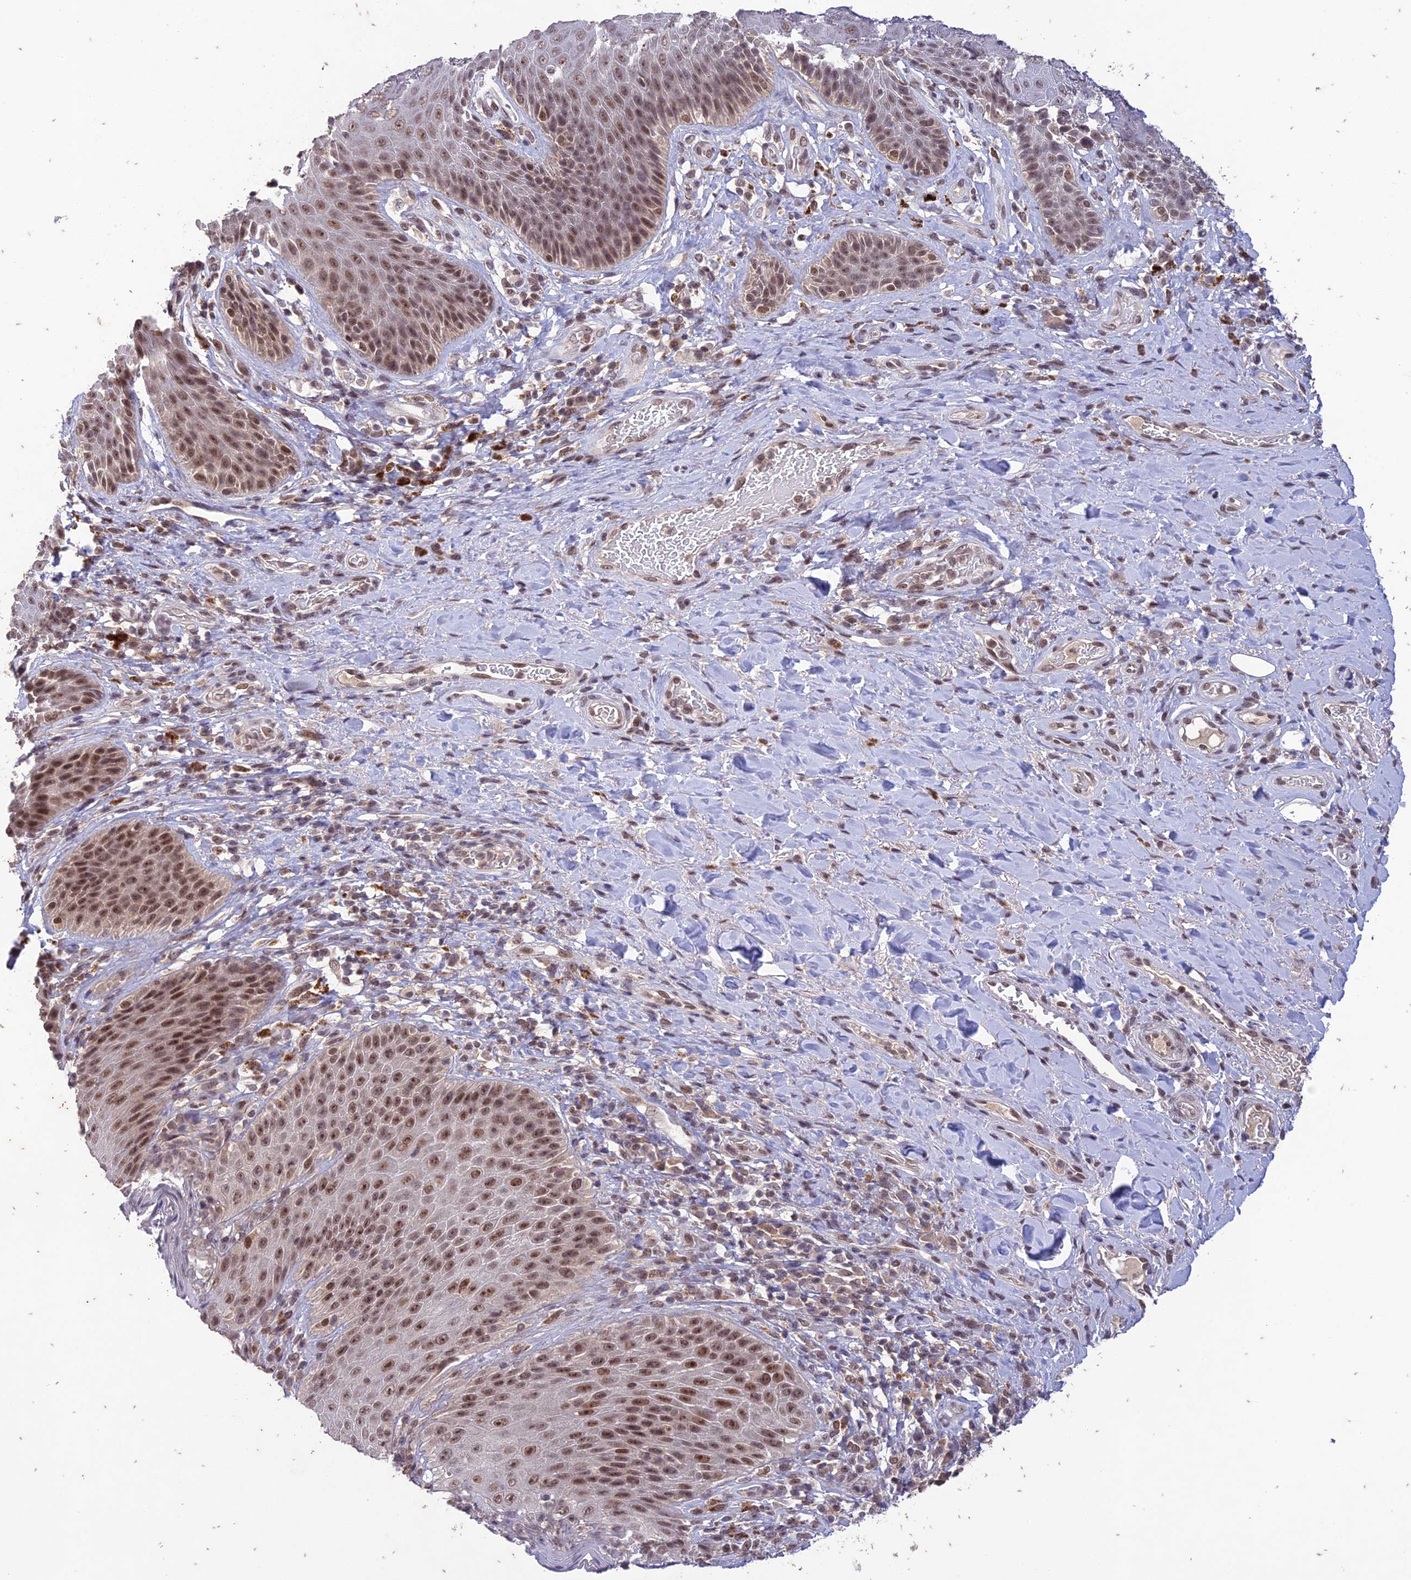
{"staining": {"intensity": "moderate", "quantity": ">75%", "location": "nuclear"}, "tissue": "skin", "cell_type": "Epidermal cells", "image_type": "normal", "snomed": [{"axis": "morphology", "description": "Normal tissue, NOS"}, {"axis": "topography", "description": "Anal"}], "caption": "Immunohistochemistry (IHC) of normal human skin demonstrates medium levels of moderate nuclear positivity in about >75% of epidermal cells.", "gene": "POP4", "patient": {"sex": "female", "age": 89}}